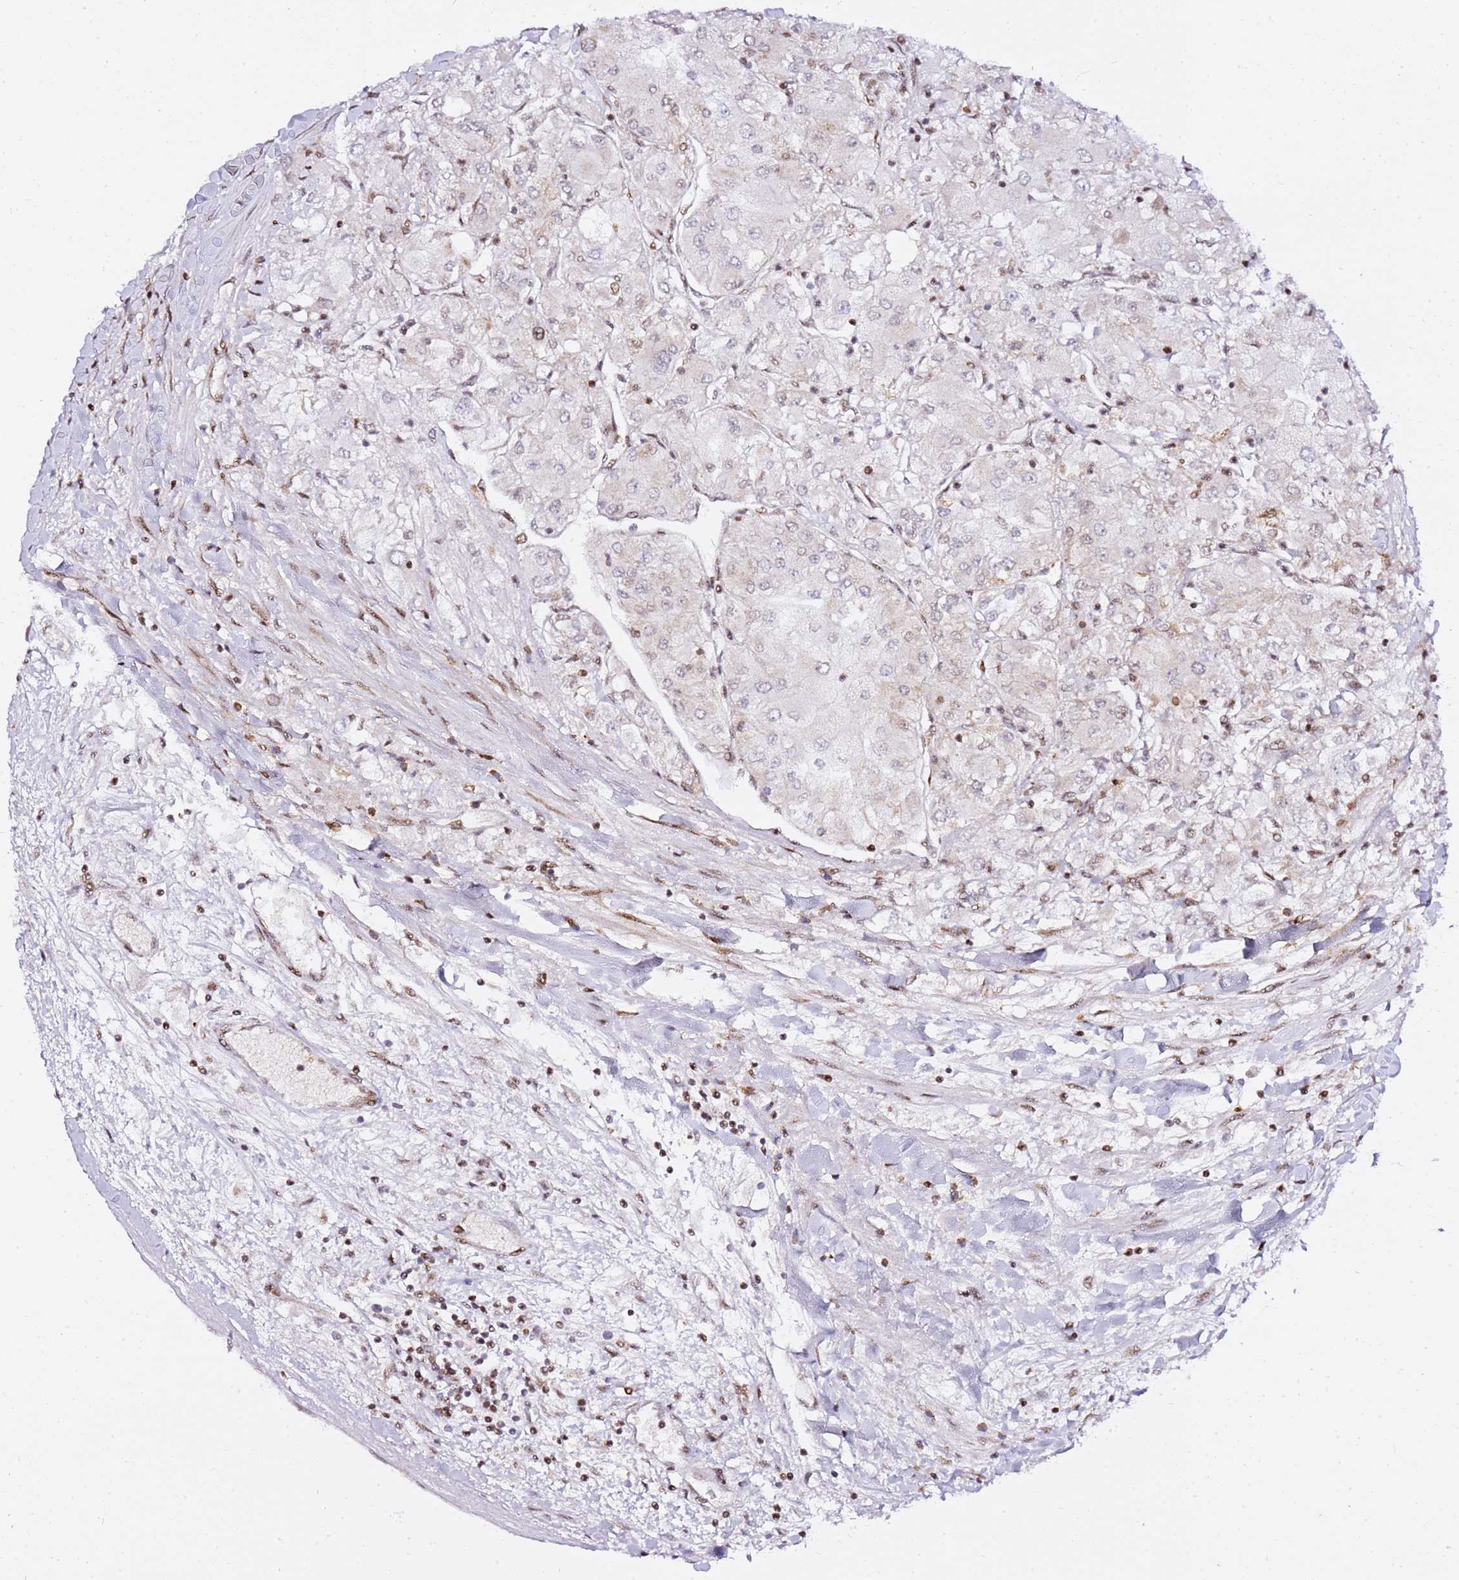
{"staining": {"intensity": "weak", "quantity": "<25%", "location": "nuclear"}, "tissue": "renal cancer", "cell_type": "Tumor cells", "image_type": "cancer", "snomed": [{"axis": "morphology", "description": "Adenocarcinoma, NOS"}, {"axis": "topography", "description": "Kidney"}], "caption": "DAB (3,3'-diaminobenzidine) immunohistochemical staining of renal adenocarcinoma demonstrates no significant positivity in tumor cells.", "gene": "GBP2", "patient": {"sex": "male", "age": 80}}